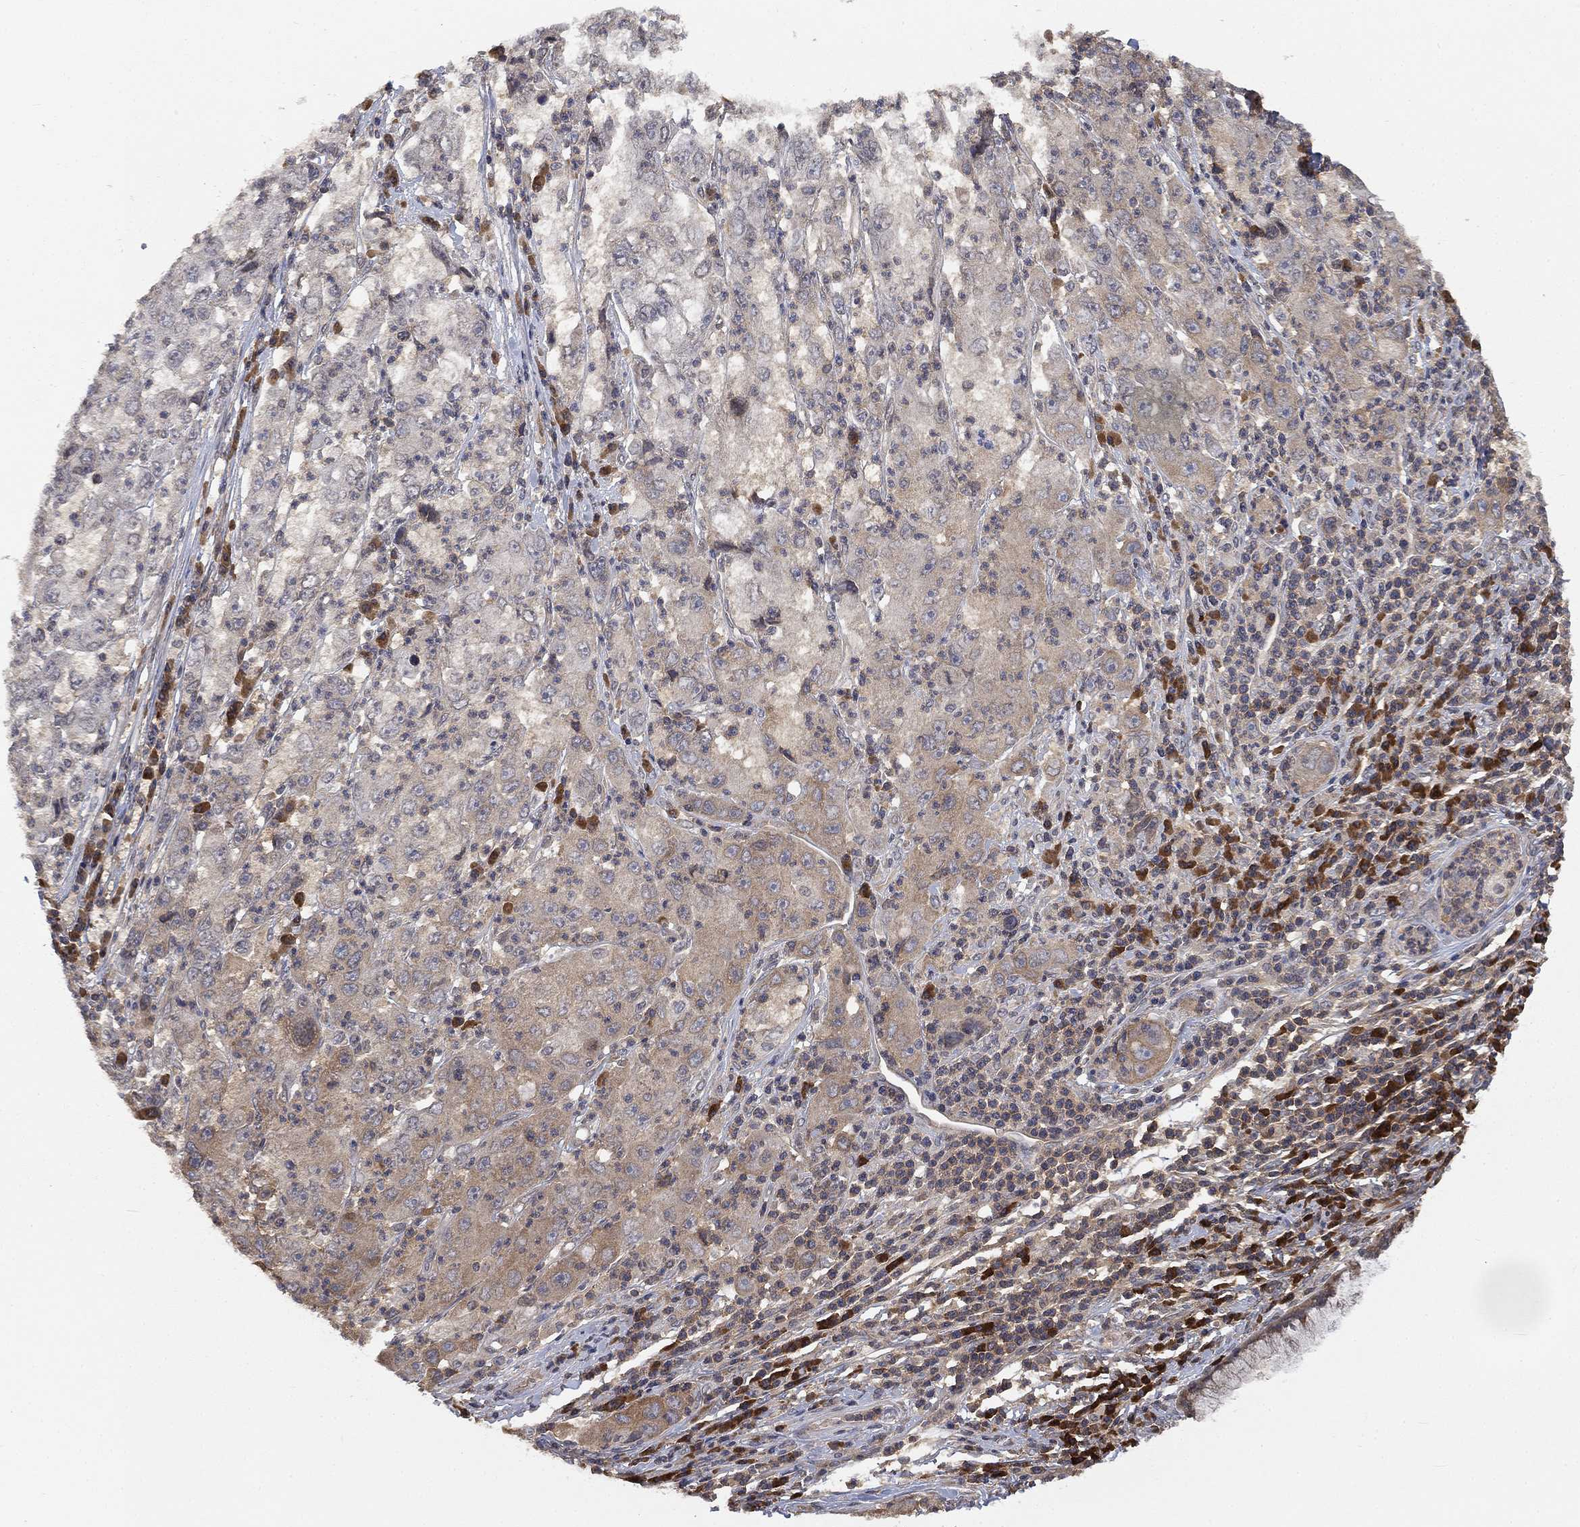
{"staining": {"intensity": "weak", "quantity": "<25%", "location": "cytoplasmic/membranous"}, "tissue": "cervical cancer", "cell_type": "Tumor cells", "image_type": "cancer", "snomed": [{"axis": "morphology", "description": "Squamous cell carcinoma, NOS"}, {"axis": "topography", "description": "Cervix"}], "caption": "Squamous cell carcinoma (cervical) stained for a protein using IHC reveals no expression tumor cells.", "gene": "UBA5", "patient": {"sex": "female", "age": 36}}